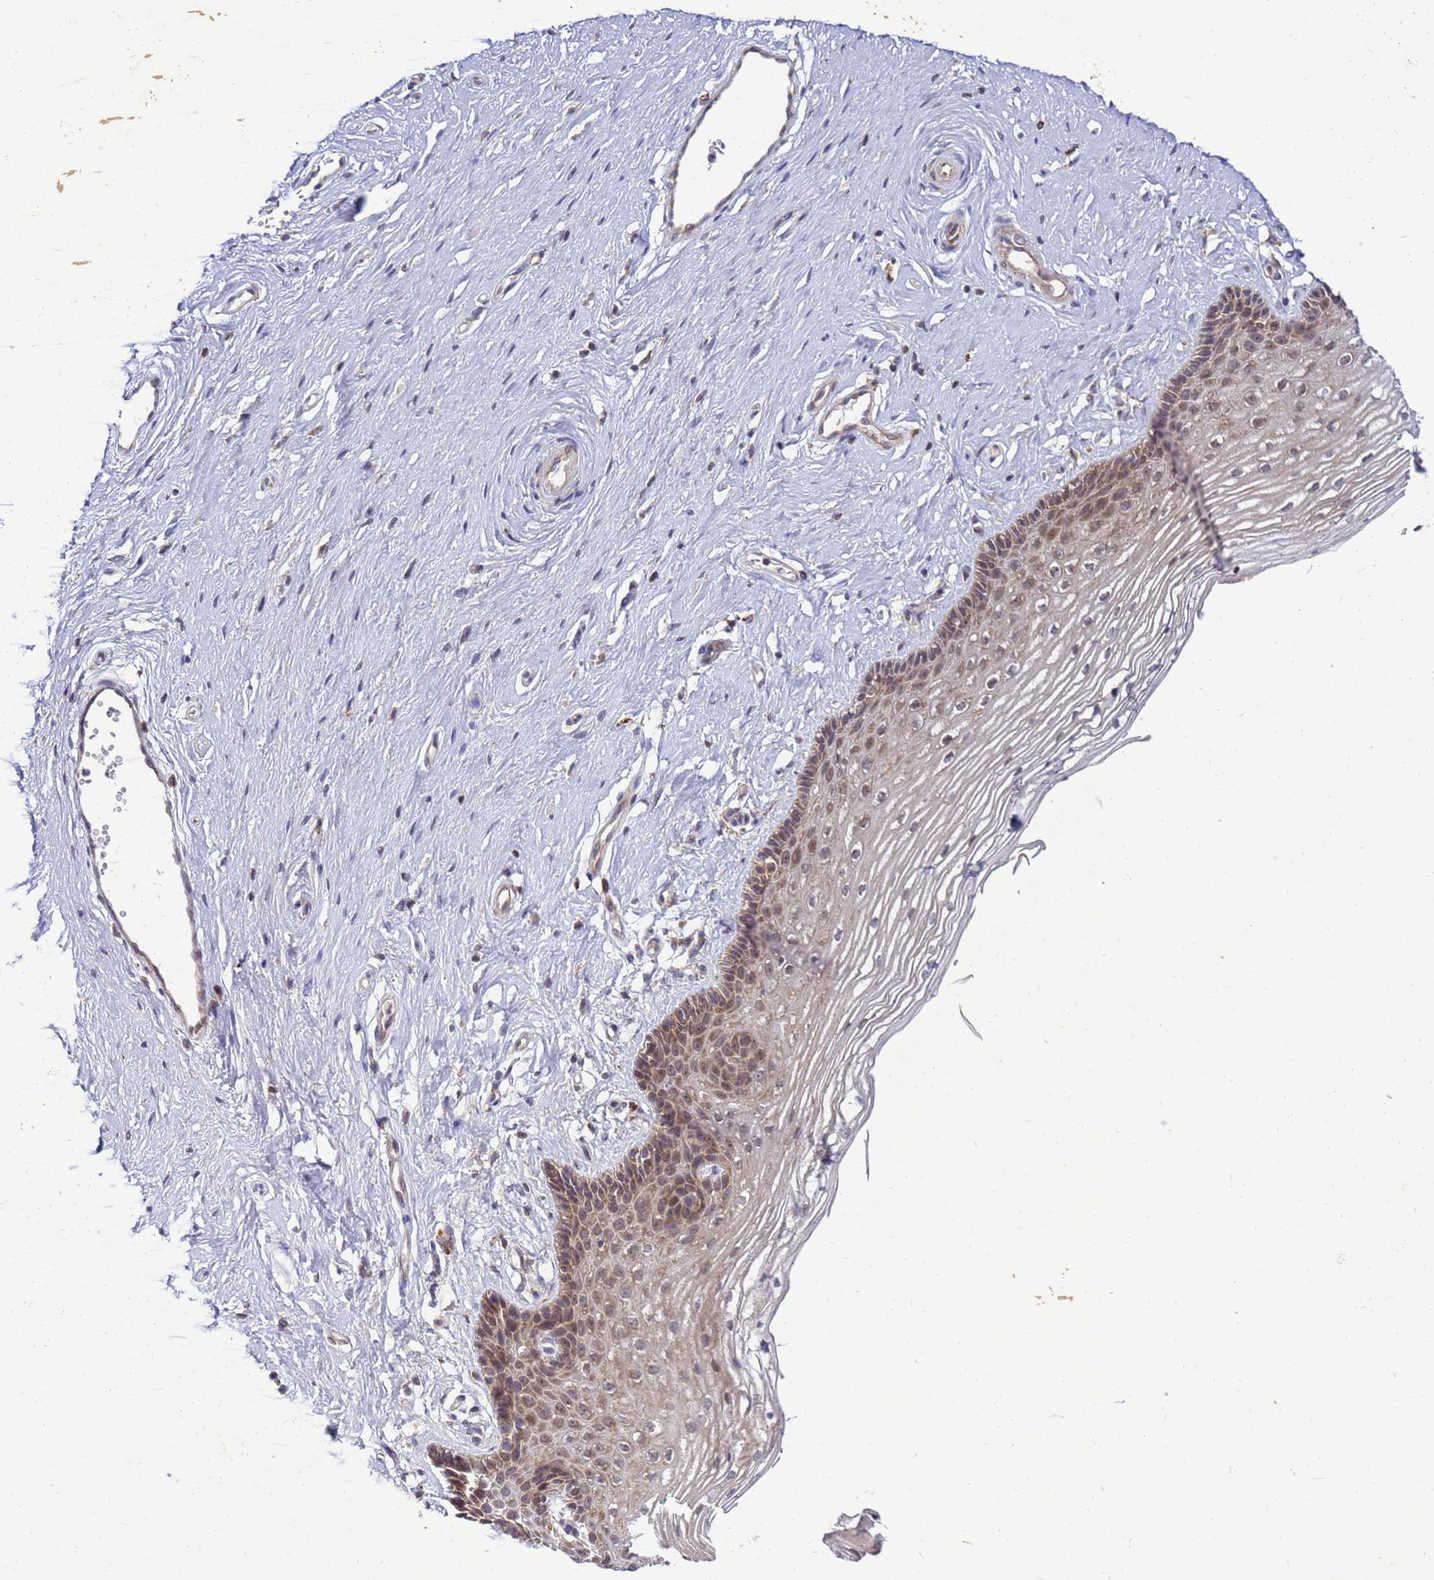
{"staining": {"intensity": "moderate", "quantity": ">75%", "location": "cytoplasmic/membranous"}, "tissue": "vagina", "cell_type": "Squamous epithelial cells", "image_type": "normal", "snomed": [{"axis": "morphology", "description": "Normal tissue, NOS"}, {"axis": "topography", "description": "Vagina"}], "caption": "Immunohistochemical staining of unremarkable vagina shows moderate cytoplasmic/membranous protein expression in about >75% of squamous epithelial cells.", "gene": "C12orf43", "patient": {"sex": "female", "age": 46}}